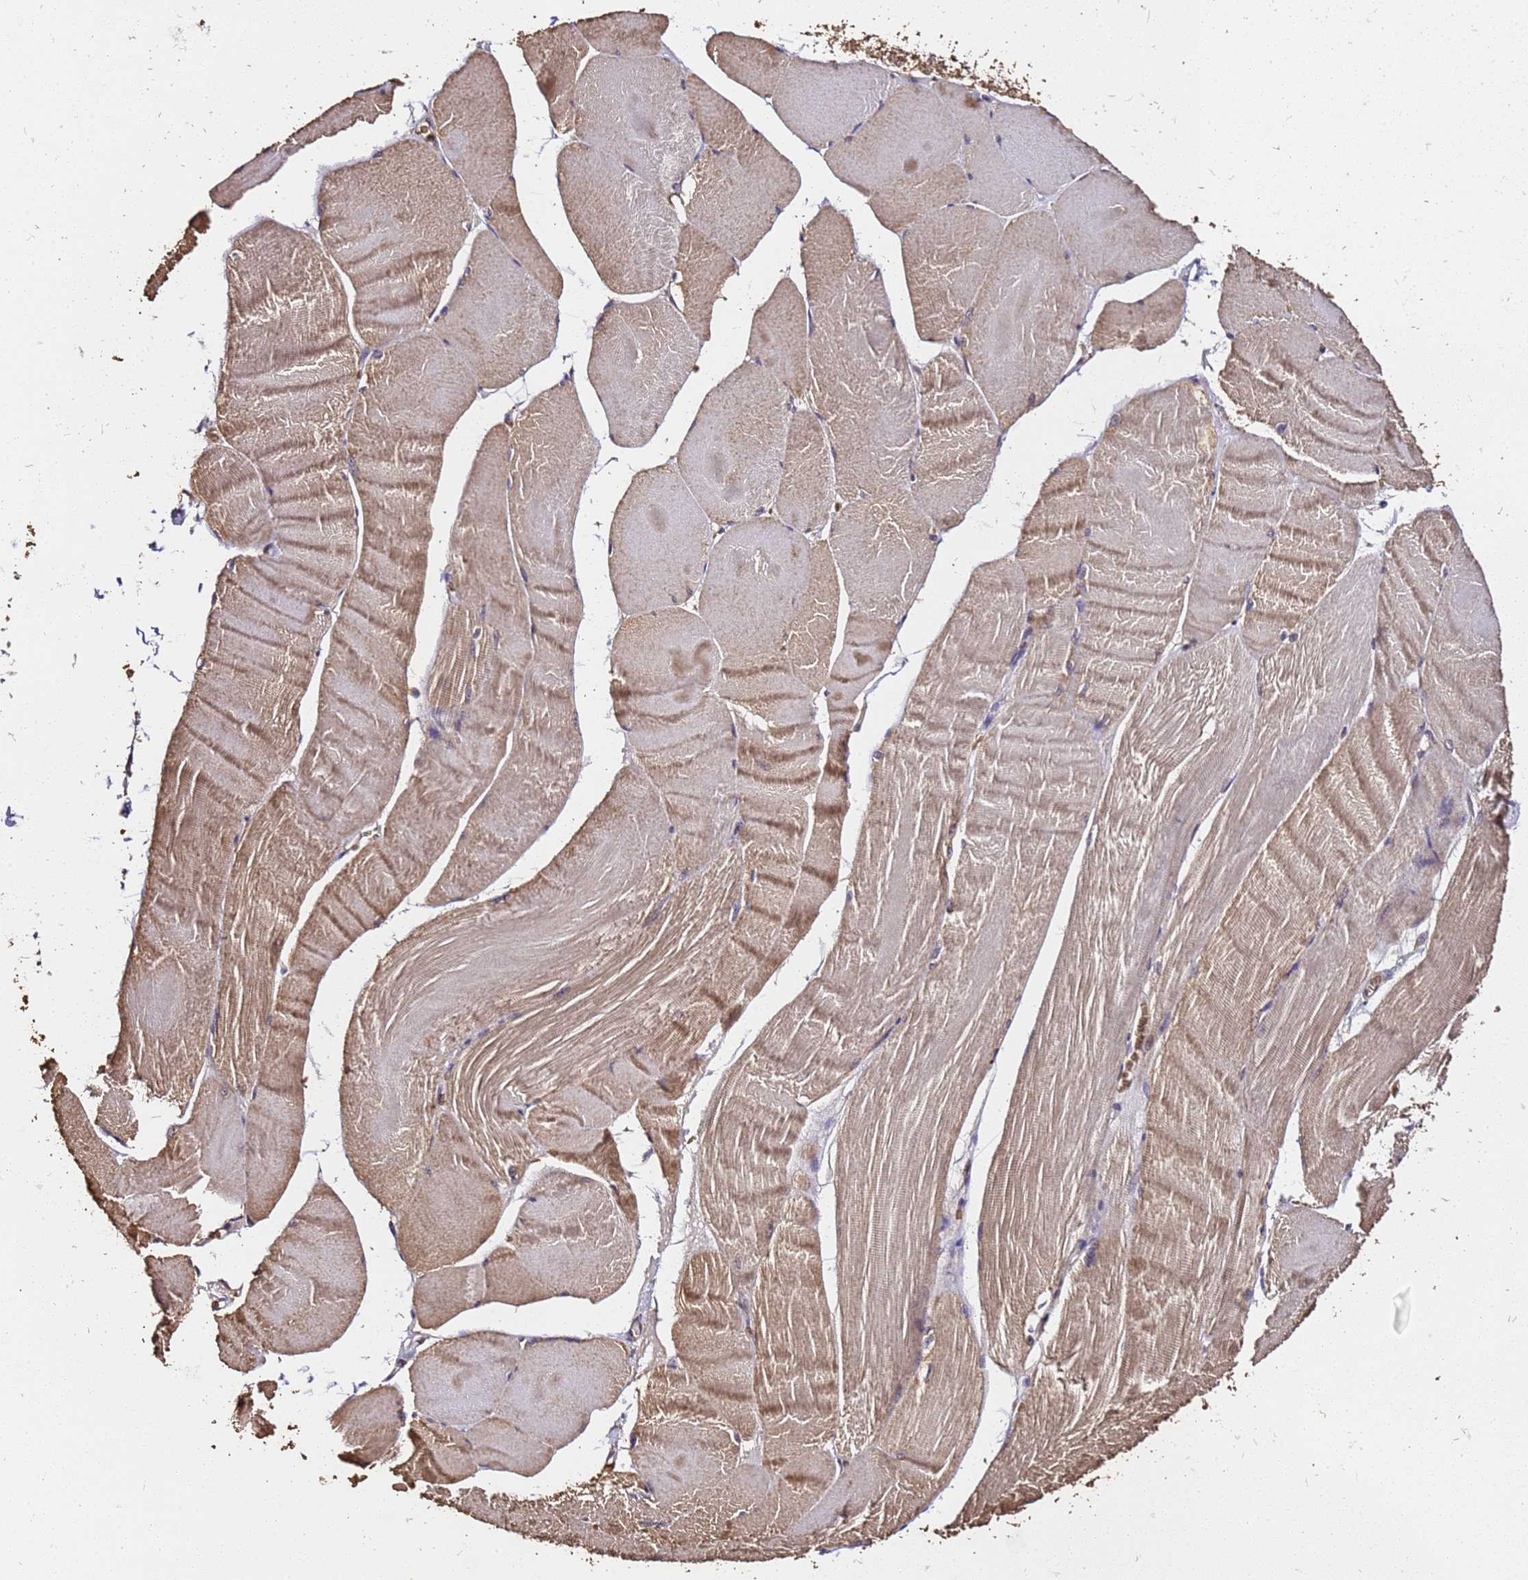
{"staining": {"intensity": "moderate", "quantity": "25%-75%", "location": "cytoplasmic/membranous"}, "tissue": "skeletal muscle", "cell_type": "Myocytes", "image_type": "normal", "snomed": [{"axis": "morphology", "description": "Normal tissue, NOS"}, {"axis": "morphology", "description": "Basal cell carcinoma"}, {"axis": "topography", "description": "Skeletal muscle"}], "caption": "High-magnification brightfield microscopy of benign skeletal muscle stained with DAB (brown) and counterstained with hematoxylin (blue). myocytes exhibit moderate cytoplasmic/membranous positivity is present in approximately25%-75% of cells.", "gene": "LRRIQ1", "patient": {"sex": "female", "age": 64}}